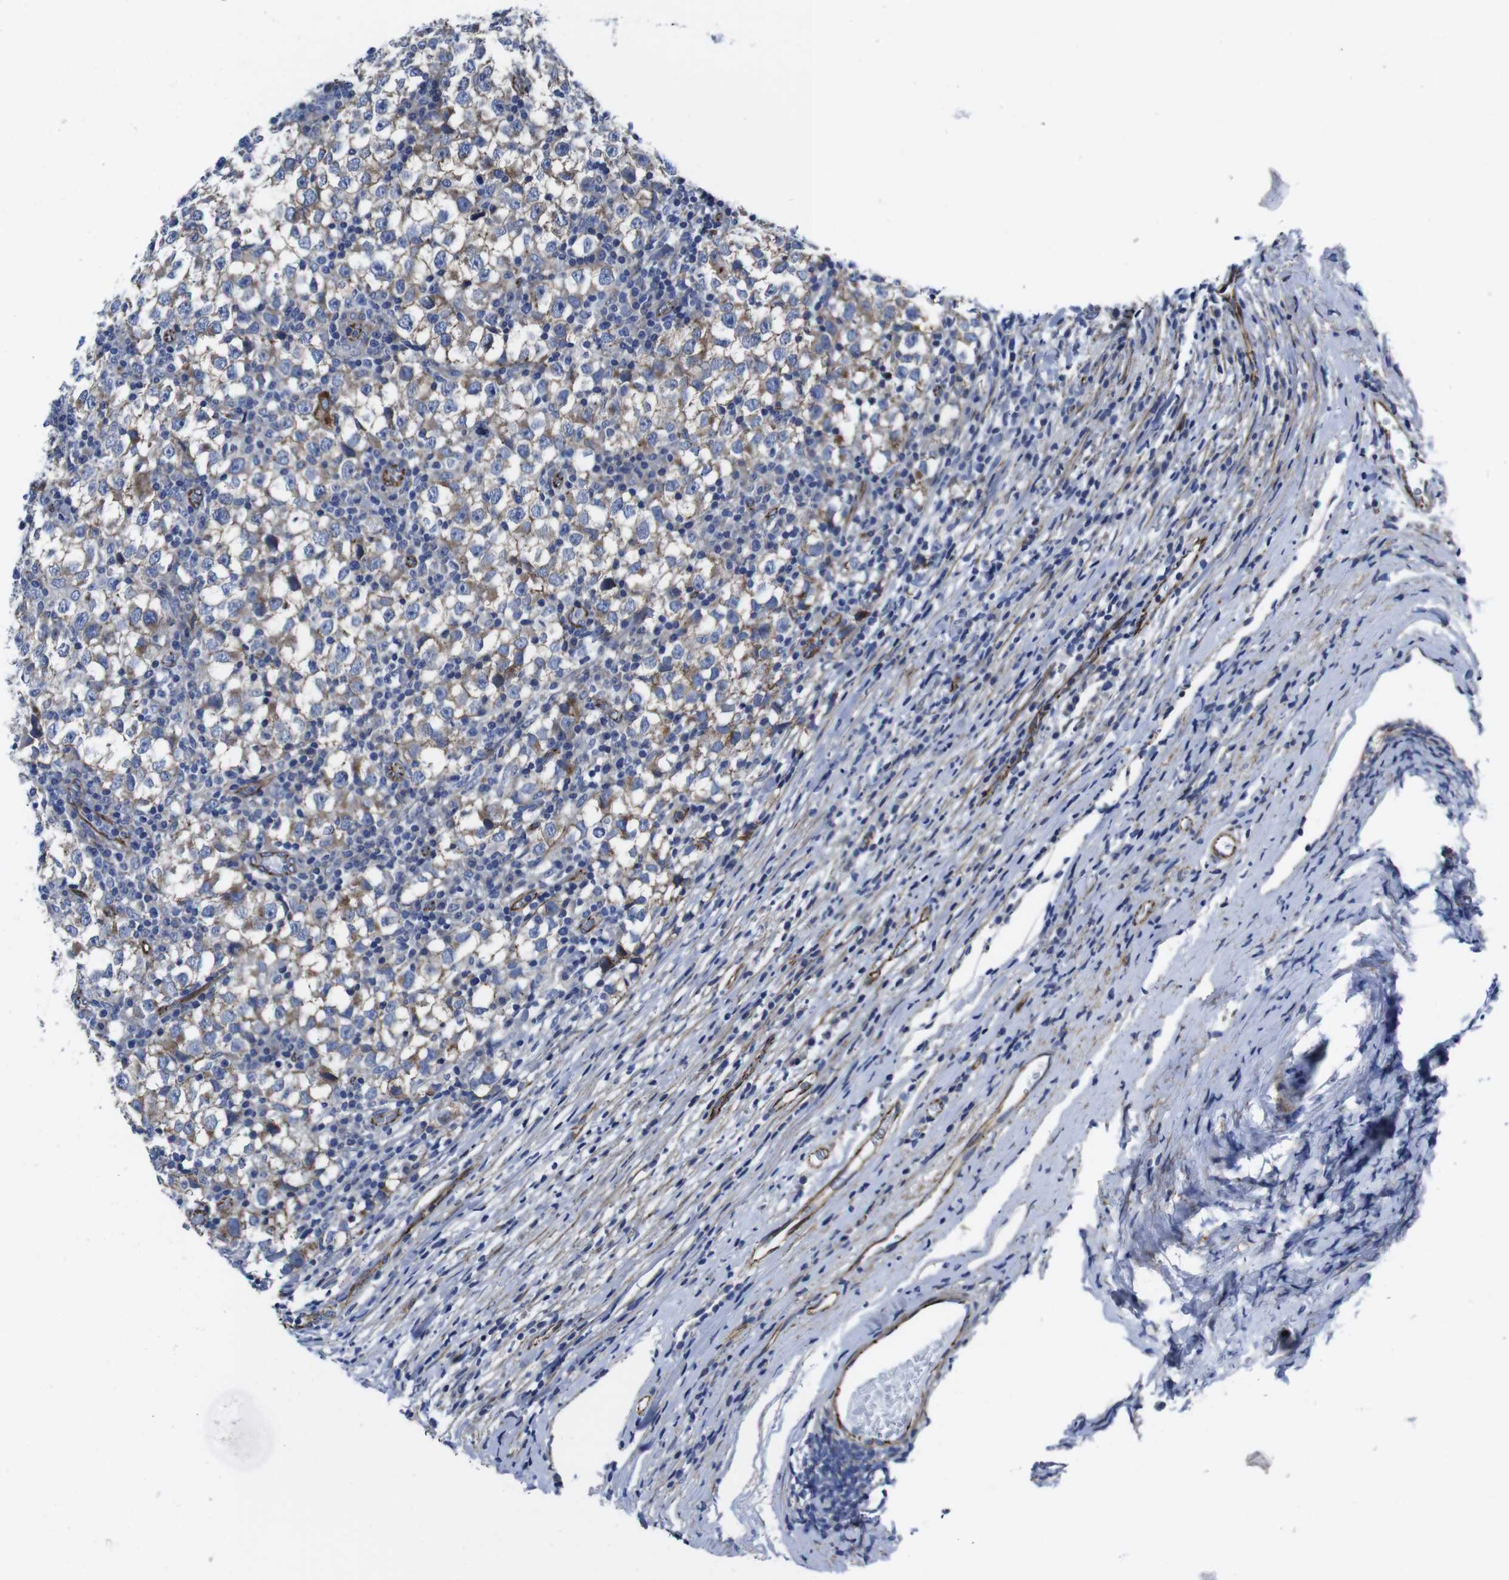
{"staining": {"intensity": "weak", "quantity": "<25%", "location": "cytoplasmic/membranous"}, "tissue": "testis cancer", "cell_type": "Tumor cells", "image_type": "cancer", "snomed": [{"axis": "morphology", "description": "Seminoma, NOS"}, {"axis": "topography", "description": "Testis"}], "caption": "Immunohistochemistry (IHC) histopathology image of human testis cancer stained for a protein (brown), which displays no expression in tumor cells. (Brightfield microscopy of DAB IHC at high magnification).", "gene": "NUMB", "patient": {"sex": "male", "age": 65}}